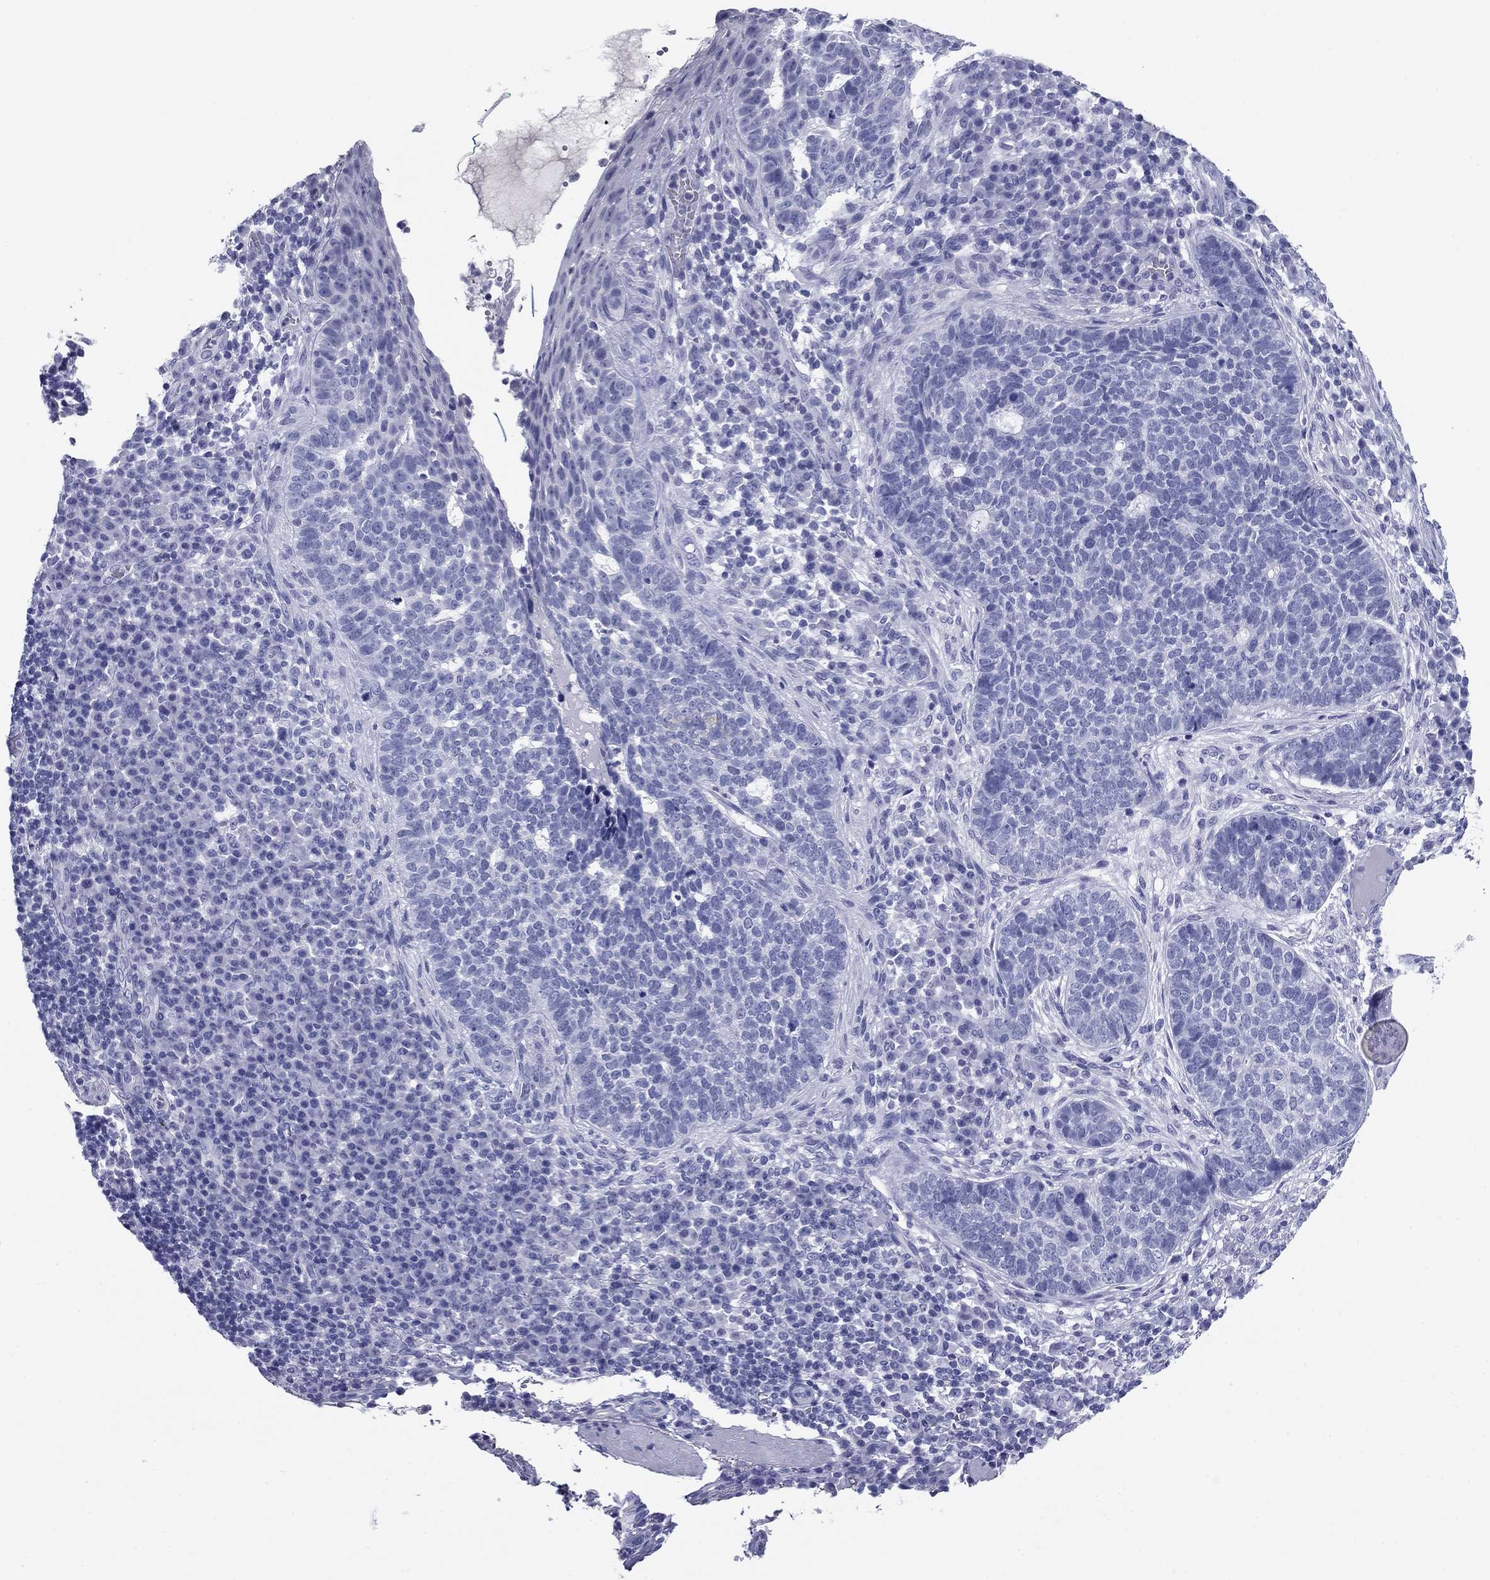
{"staining": {"intensity": "negative", "quantity": "none", "location": "none"}, "tissue": "skin cancer", "cell_type": "Tumor cells", "image_type": "cancer", "snomed": [{"axis": "morphology", "description": "Basal cell carcinoma"}, {"axis": "topography", "description": "Skin"}], "caption": "DAB immunohistochemical staining of skin cancer (basal cell carcinoma) shows no significant staining in tumor cells.", "gene": "NPPA", "patient": {"sex": "female", "age": 69}}